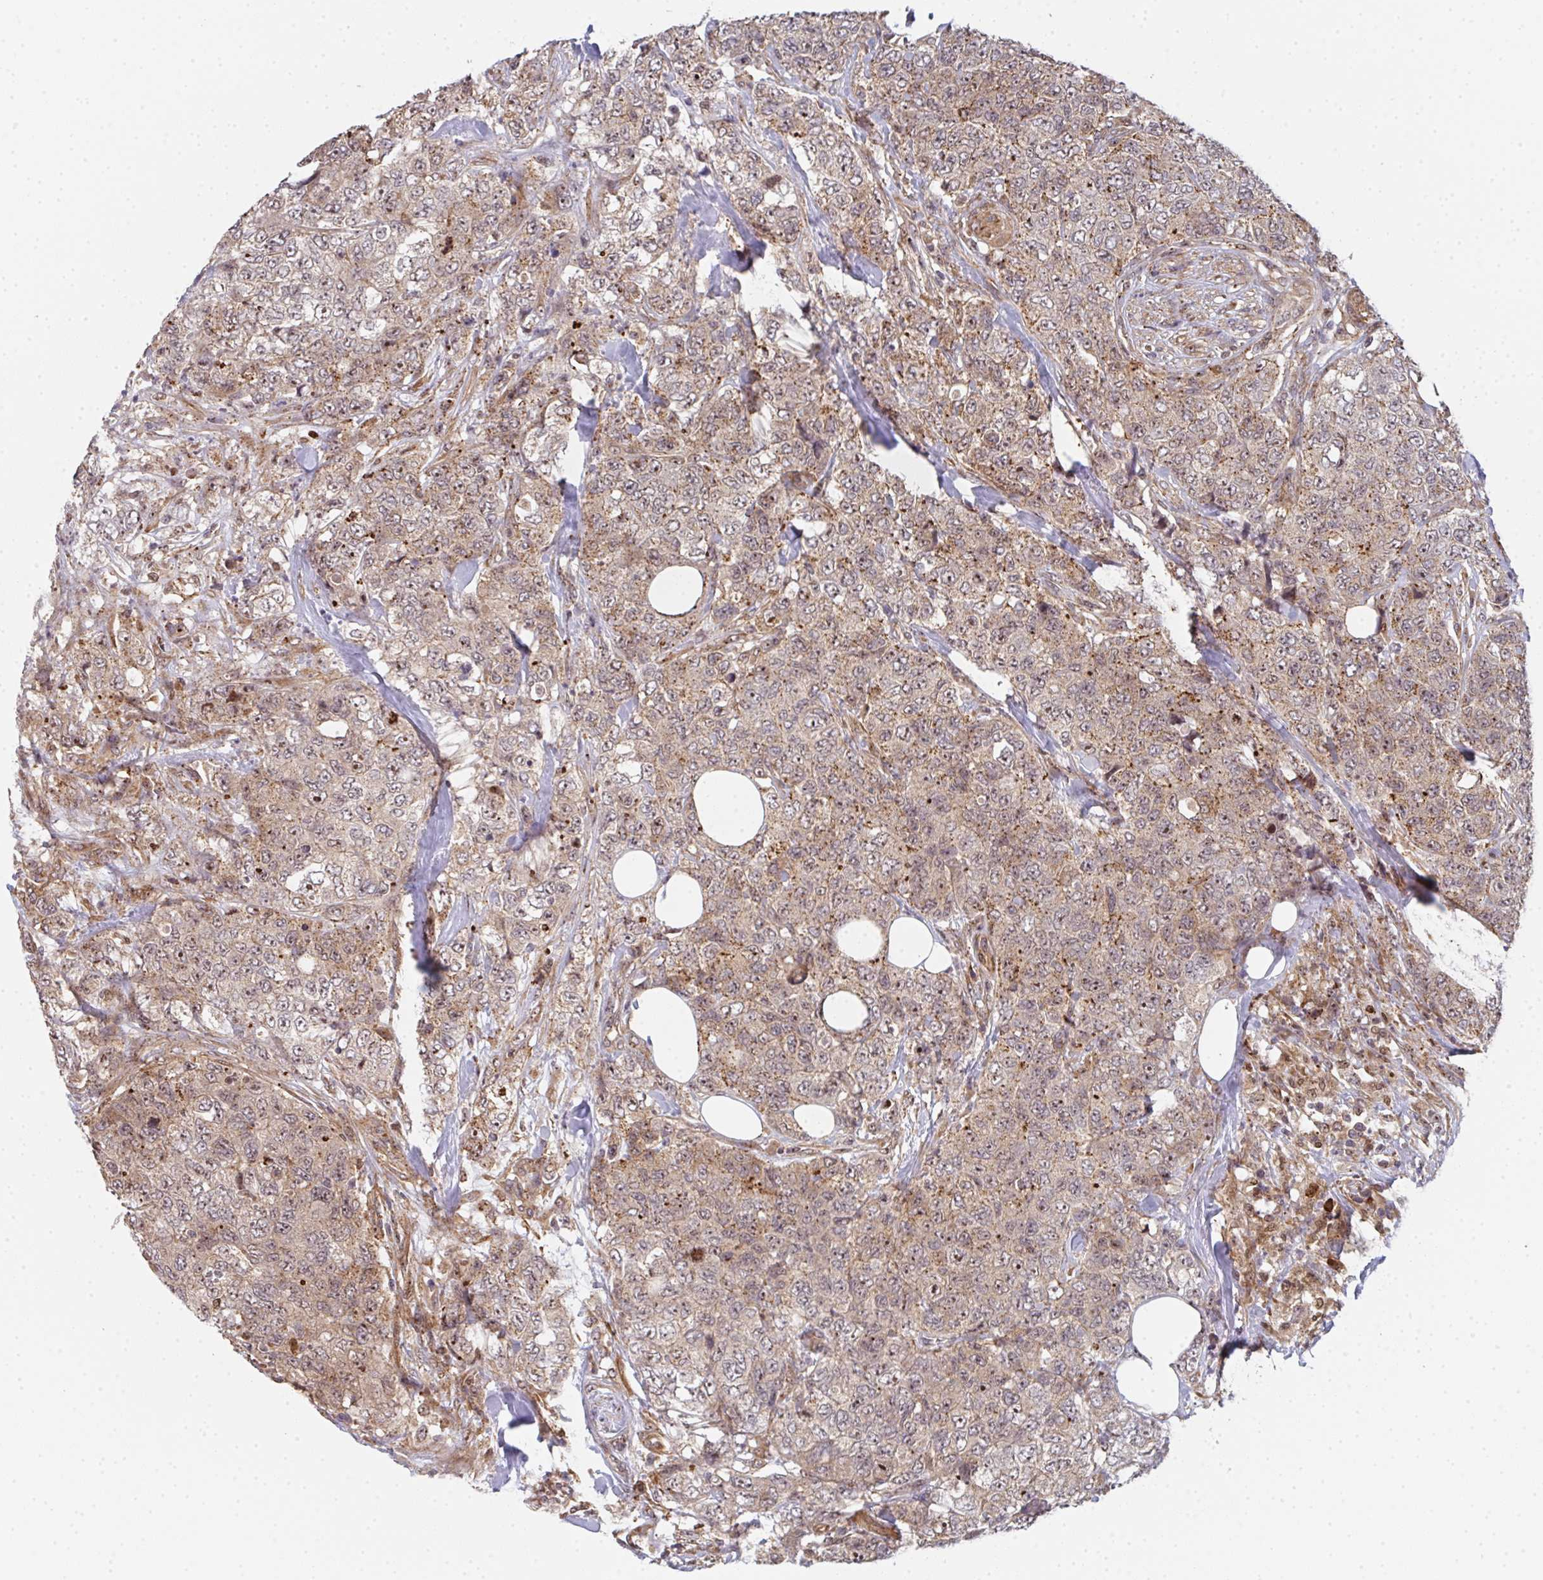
{"staining": {"intensity": "moderate", "quantity": ">75%", "location": "cytoplasmic/membranous,nuclear"}, "tissue": "urothelial cancer", "cell_type": "Tumor cells", "image_type": "cancer", "snomed": [{"axis": "morphology", "description": "Urothelial carcinoma, High grade"}, {"axis": "topography", "description": "Urinary bladder"}], "caption": "Moderate cytoplasmic/membranous and nuclear positivity is present in approximately >75% of tumor cells in urothelial cancer.", "gene": "SIMC1", "patient": {"sex": "female", "age": 78}}